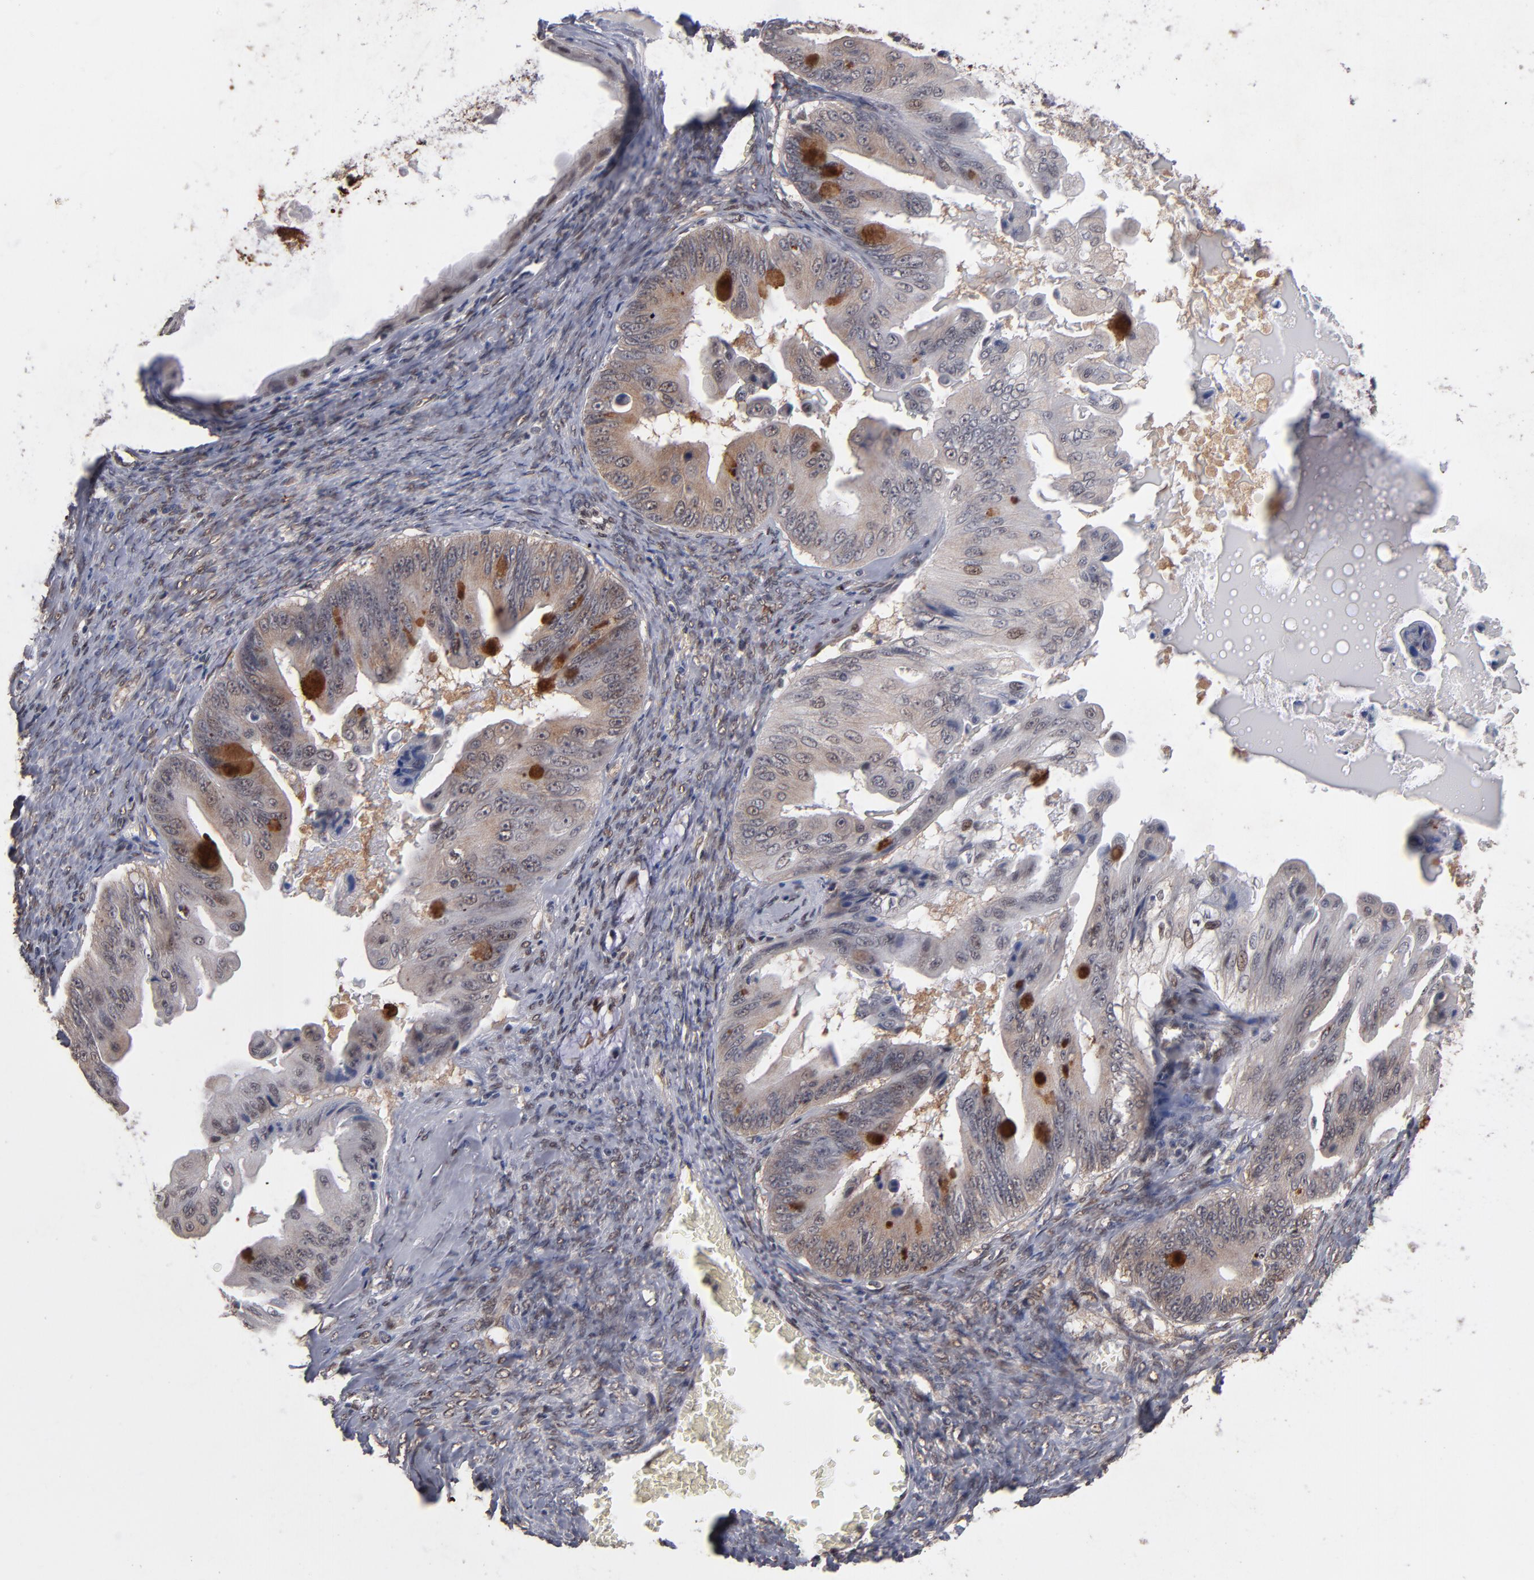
{"staining": {"intensity": "weak", "quantity": ">75%", "location": "cytoplasmic/membranous,nuclear"}, "tissue": "ovarian cancer", "cell_type": "Tumor cells", "image_type": "cancer", "snomed": [{"axis": "morphology", "description": "Cystadenocarcinoma, mucinous, NOS"}, {"axis": "topography", "description": "Ovary"}], "caption": "An immunohistochemistry photomicrograph of neoplastic tissue is shown. Protein staining in brown highlights weak cytoplasmic/membranous and nuclear positivity in ovarian mucinous cystadenocarcinoma within tumor cells. The staining is performed using DAB brown chromogen to label protein expression. The nuclei are counter-stained blue using hematoxylin.", "gene": "HUWE1", "patient": {"sex": "female", "age": 37}}